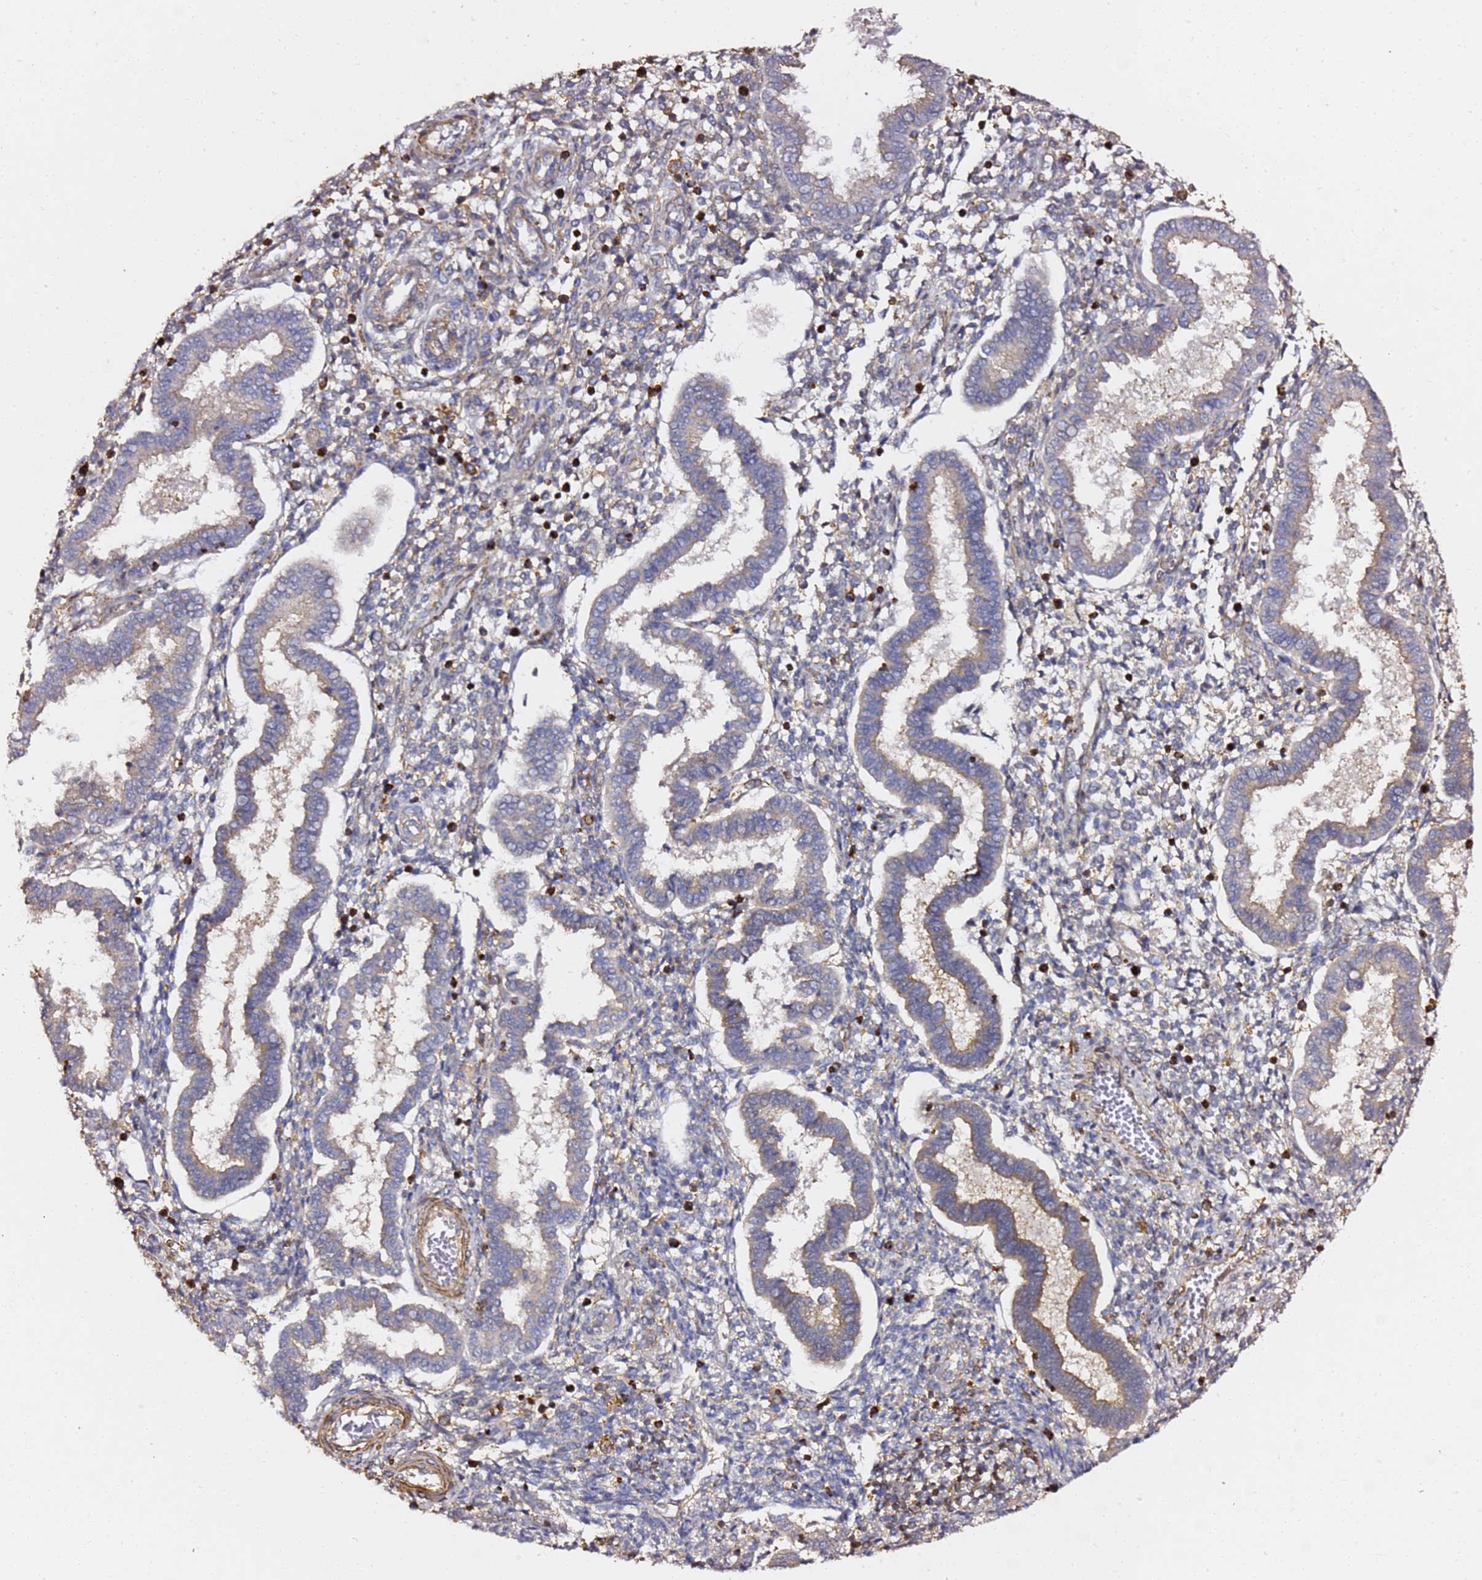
{"staining": {"intensity": "weak", "quantity": "25%-75%", "location": "cytoplasmic/membranous"}, "tissue": "endometrium", "cell_type": "Cells in endometrial stroma", "image_type": "normal", "snomed": [{"axis": "morphology", "description": "Normal tissue, NOS"}, {"axis": "topography", "description": "Endometrium"}], "caption": "Endometrium stained for a protein (brown) exhibits weak cytoplasmic/membranous positive expression in about 25%-75% of cells in endometrial stroma.", "gene": "ZFP36L2", "patient": {"sex": "female", "age": 24}}